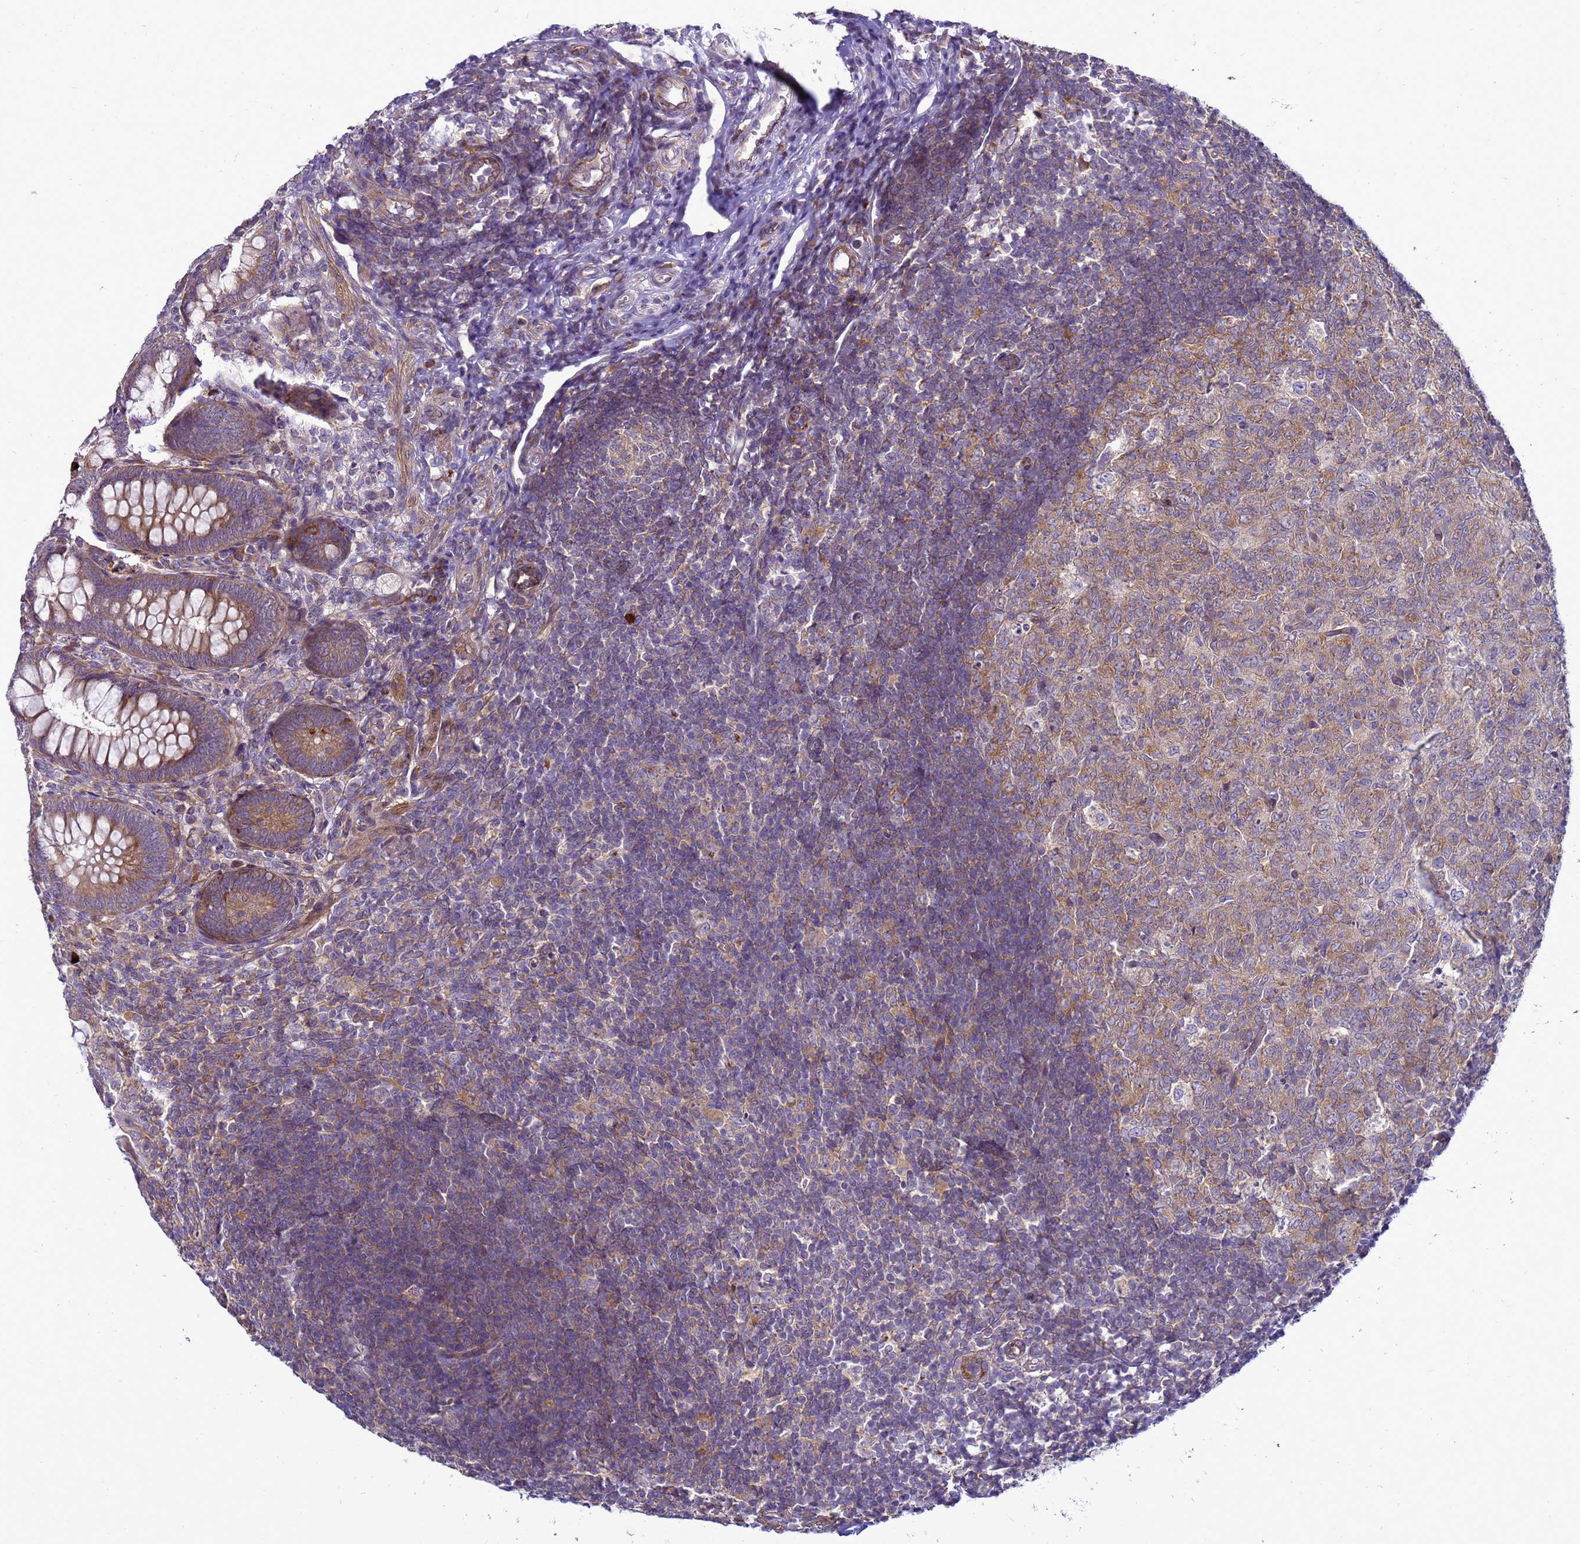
{"staining": {"intensity": "strong", "quantity": ">75%", "location": "cytoplasmic/membranous"}, "tissue": "appendix", "cell_type": "Glandular cells", "image_type": "normal", "snomed": [{"axis": "morphology", "description": "Normal tissue, NOS"}, {"axis": "topography", "description": "Appendix"}], "caption": "High-magnification brightfield microscopy of normal appendix stained with DAB (3,3'-diaminobenzidine) (brown) and counterstained with hematoxylin (blue). glandular cells exhibit strong cytoplasmic/membranous expression is seen in approximately>75% of cells.", "gene": "MON1B", "patient": {"sex": "male", "age": 14}}